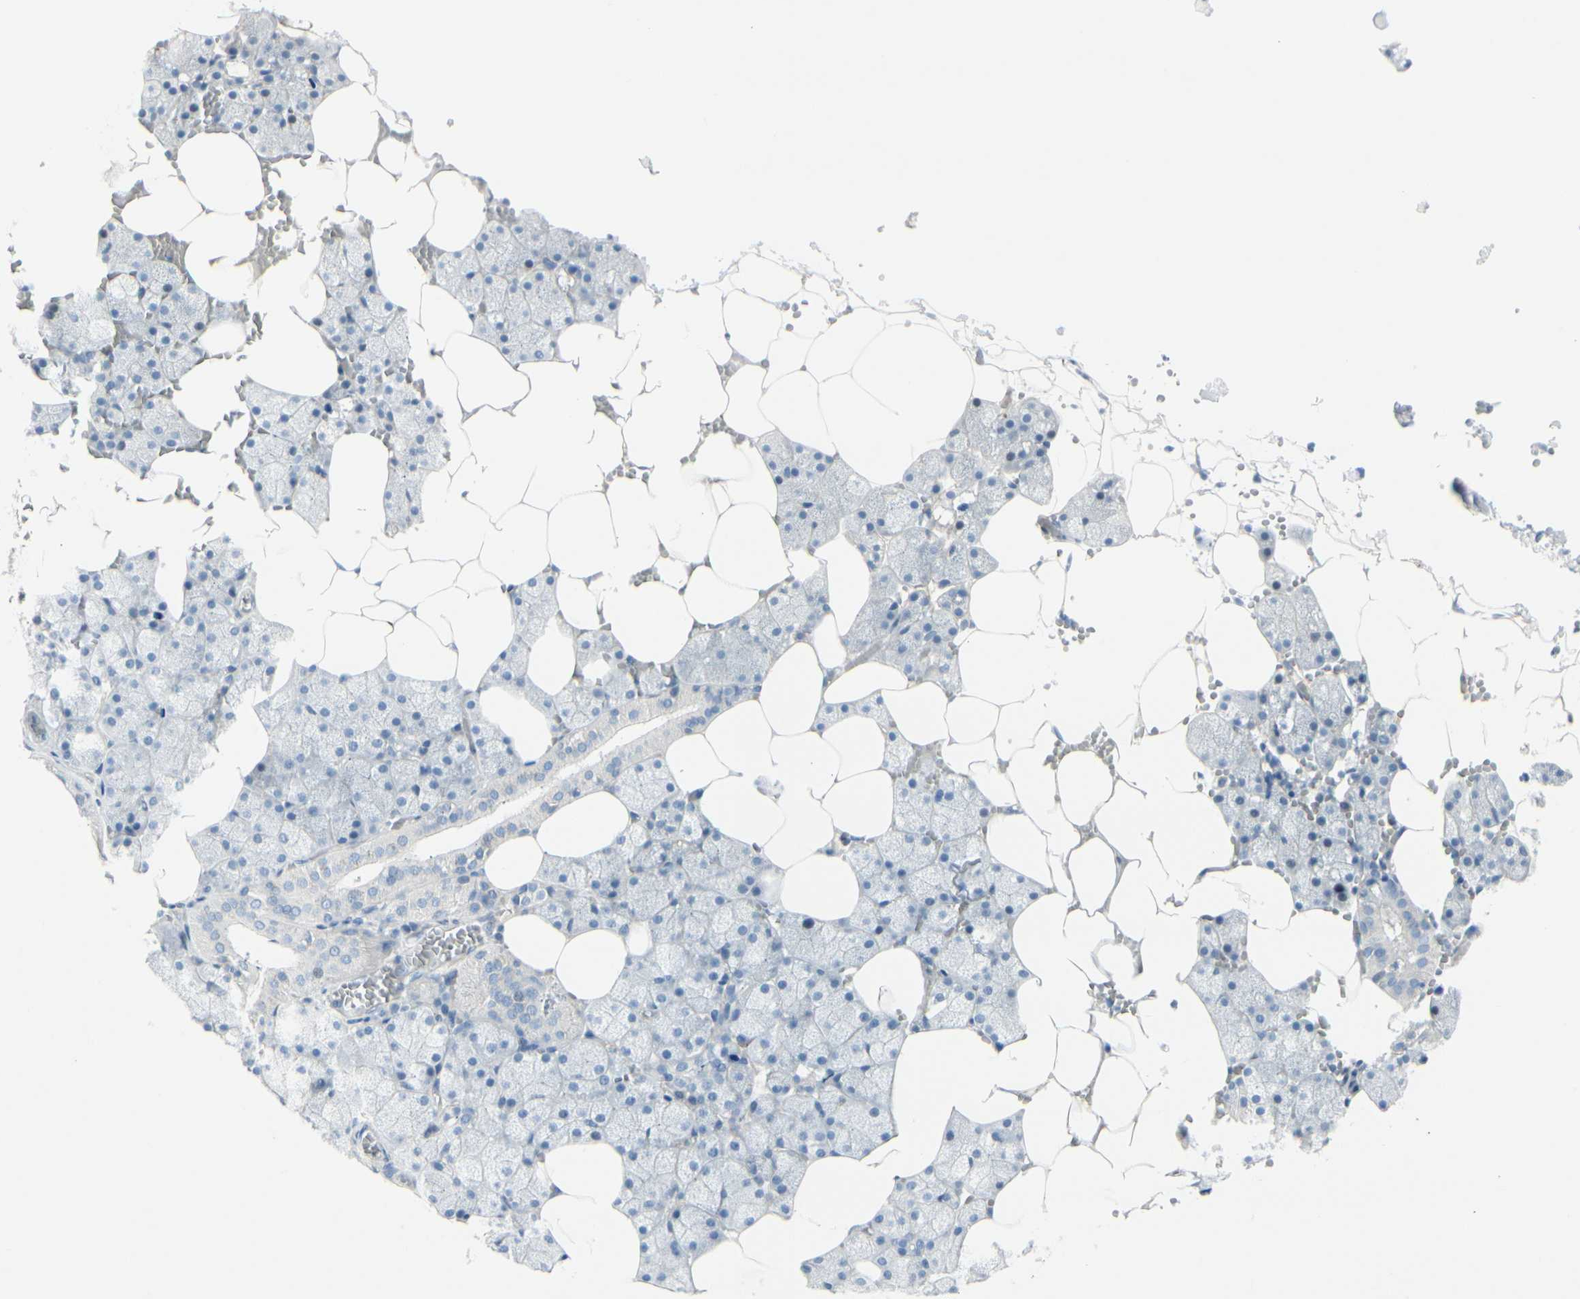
{"staining": {"intensity": "negative", "quantity": "none", "location": "none"}, "tissue": "salivary gland", "cell_type": "Glandular cells", "image_type": "normal", "snomed": [{"axis": "morphology", "description": "Normal tissue, NOS"}, {"axis": "topography", "description": "Salivary gland"}], "caption": "DAB (3,3'-diaminobenzidine) immunohistochemical staining of normal salivary gland reveals no significant staining in glandular cells.", "gene": "CACNA2D1", "patient": {"sex": "male", "age": 62}}